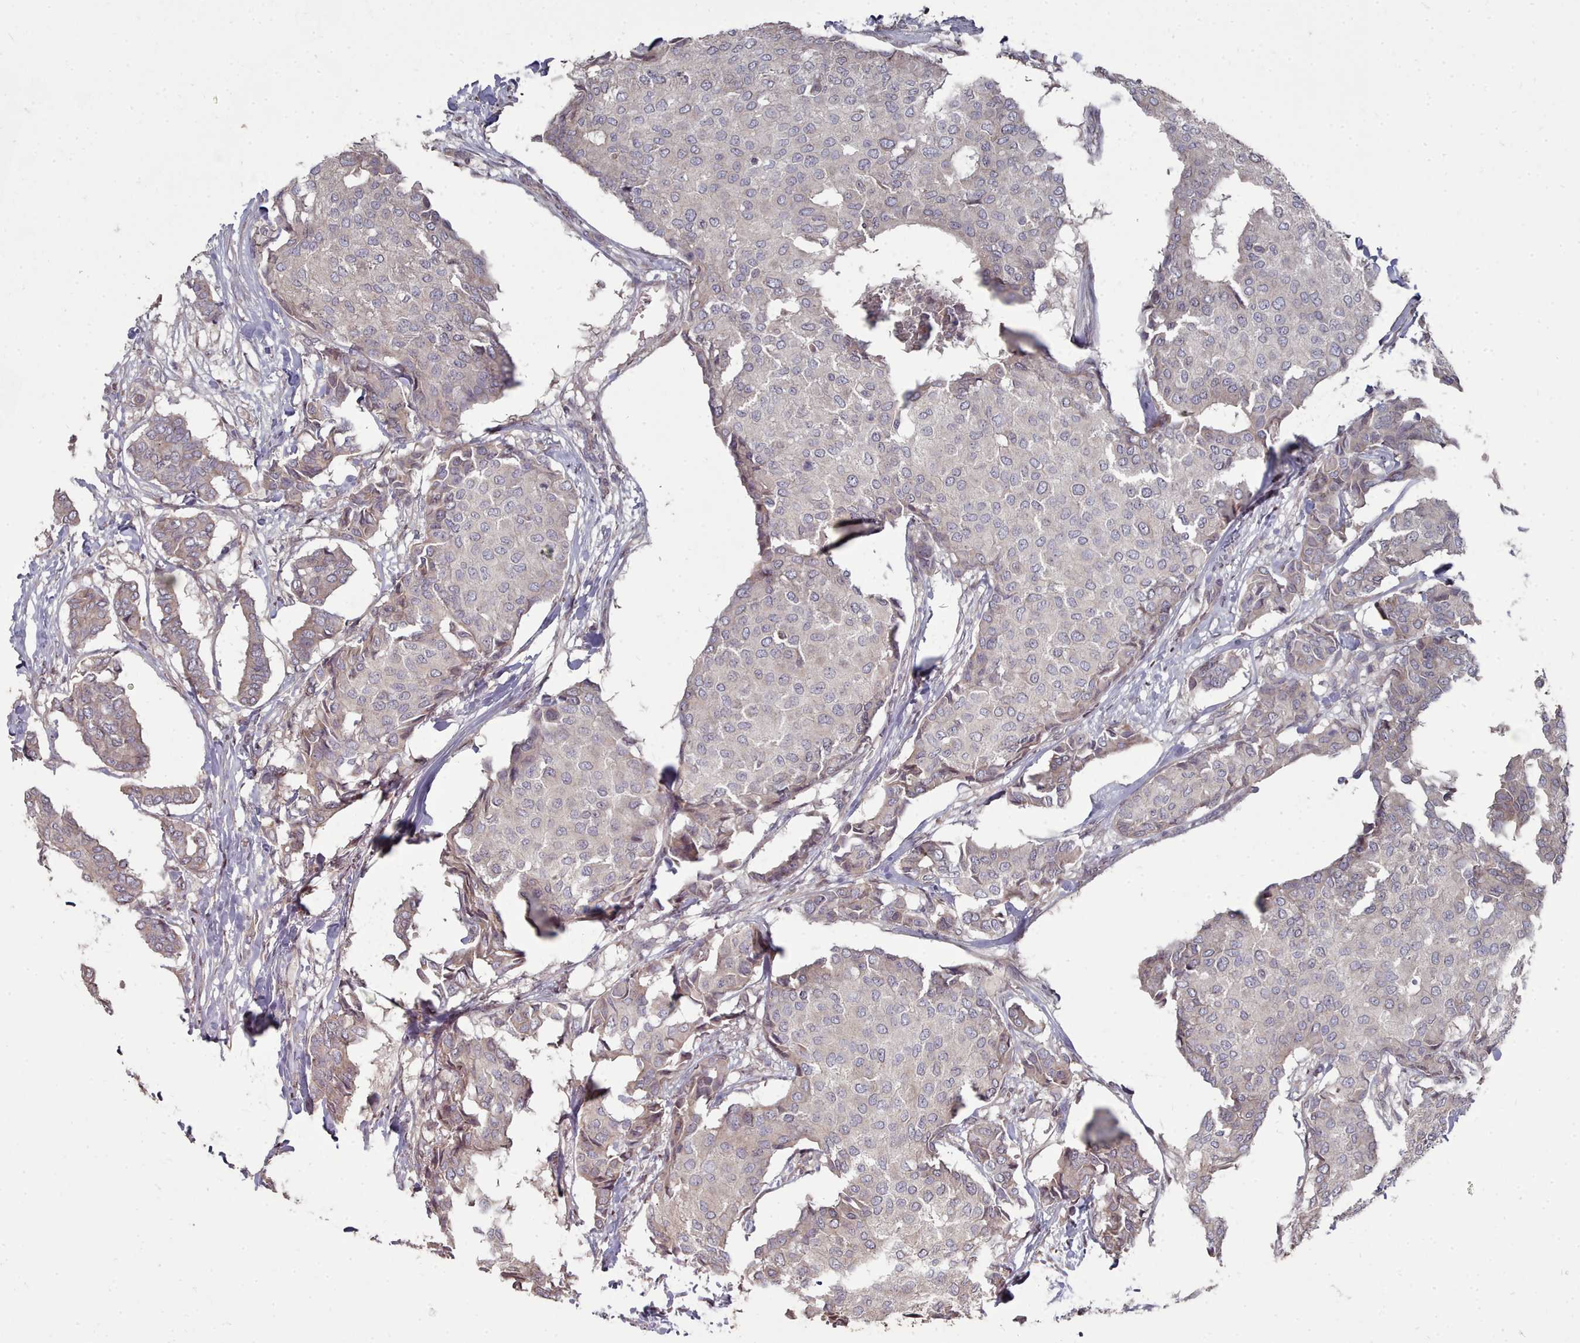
{"staining": {"intensity": "weak", "quantity": "<25%", "location": "cytoplasmic/membranous"}, "tissue": "breast cancer", "cell_type": "Tumor cells", "image_type": "cancer", "snomed": [{"axis": "morphology", "description": "Duct carcinoma"}, {"axis": "topography", "description": "Breast"}], "caption": "Tumor cells show no significant expression in invasive ductal carcinoma (breast).", "gene": "ACKR3", "patient": {"sex": "female", "age": 75}}